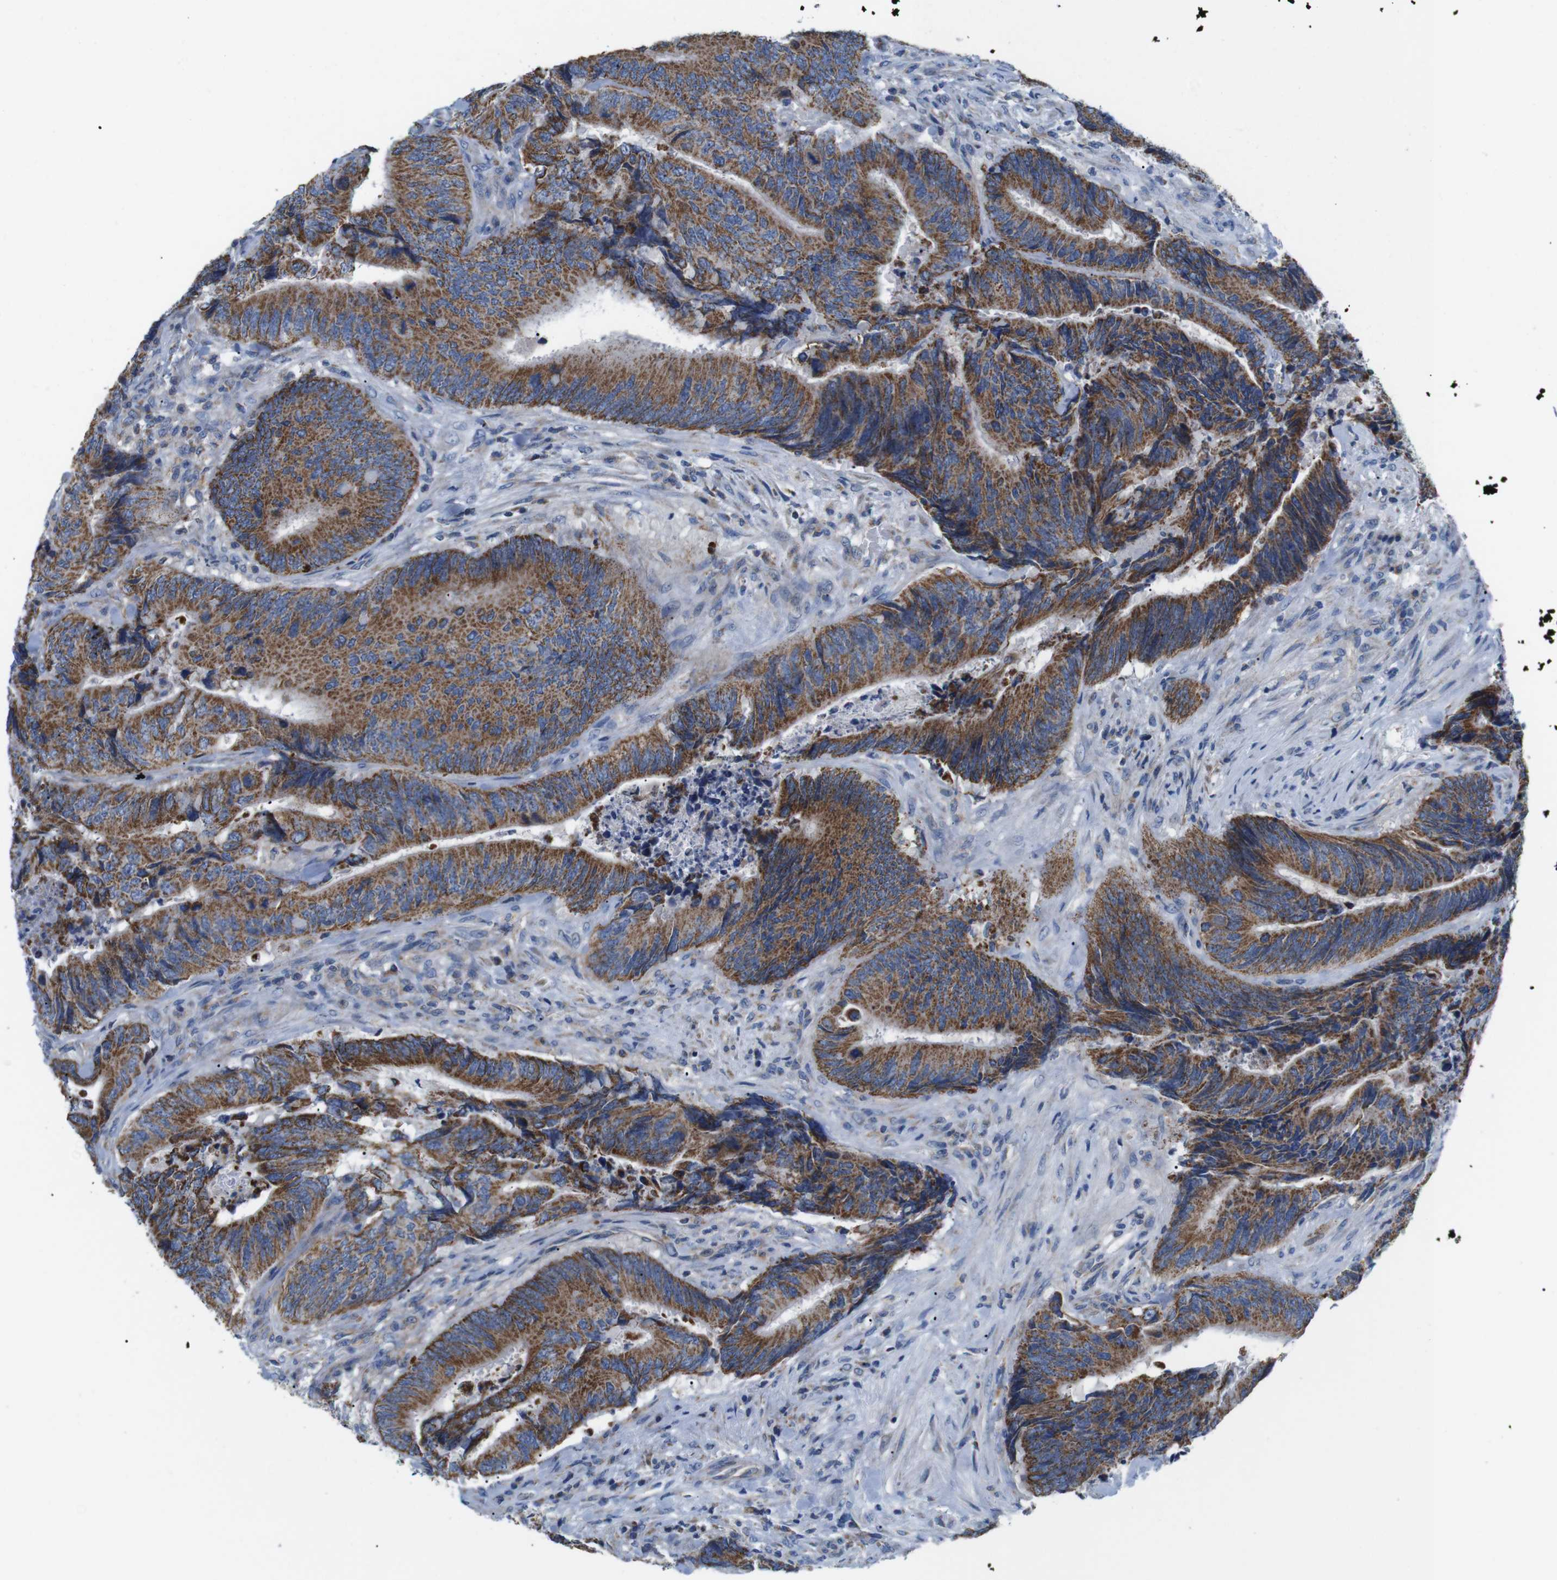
{"staining": {"intensity": "moderate", "quantity": ">75%", "location": "cytoplasmic/membranous"}, "tissue": "colorectal cancer", "cell_type": "Tumor cells", "image_type": "cancer", "snomed": [{"axis": "morphology", "description": "Normal tissue, NOS"}, {"axis": "morphology", "description": "Adenocarcinoma, NOS"}, {"axis": "topography", "description": "Colon"}], "caption": "High-power microscopy captured an IHC micrograph of colorectal cancer (adenocarcinoma), revealing moderate cytoplasmic/membranous expression in about >75% of tumor cells.", "gene": "F2RL1", "patient": {"sex": "male", "age": 56}}